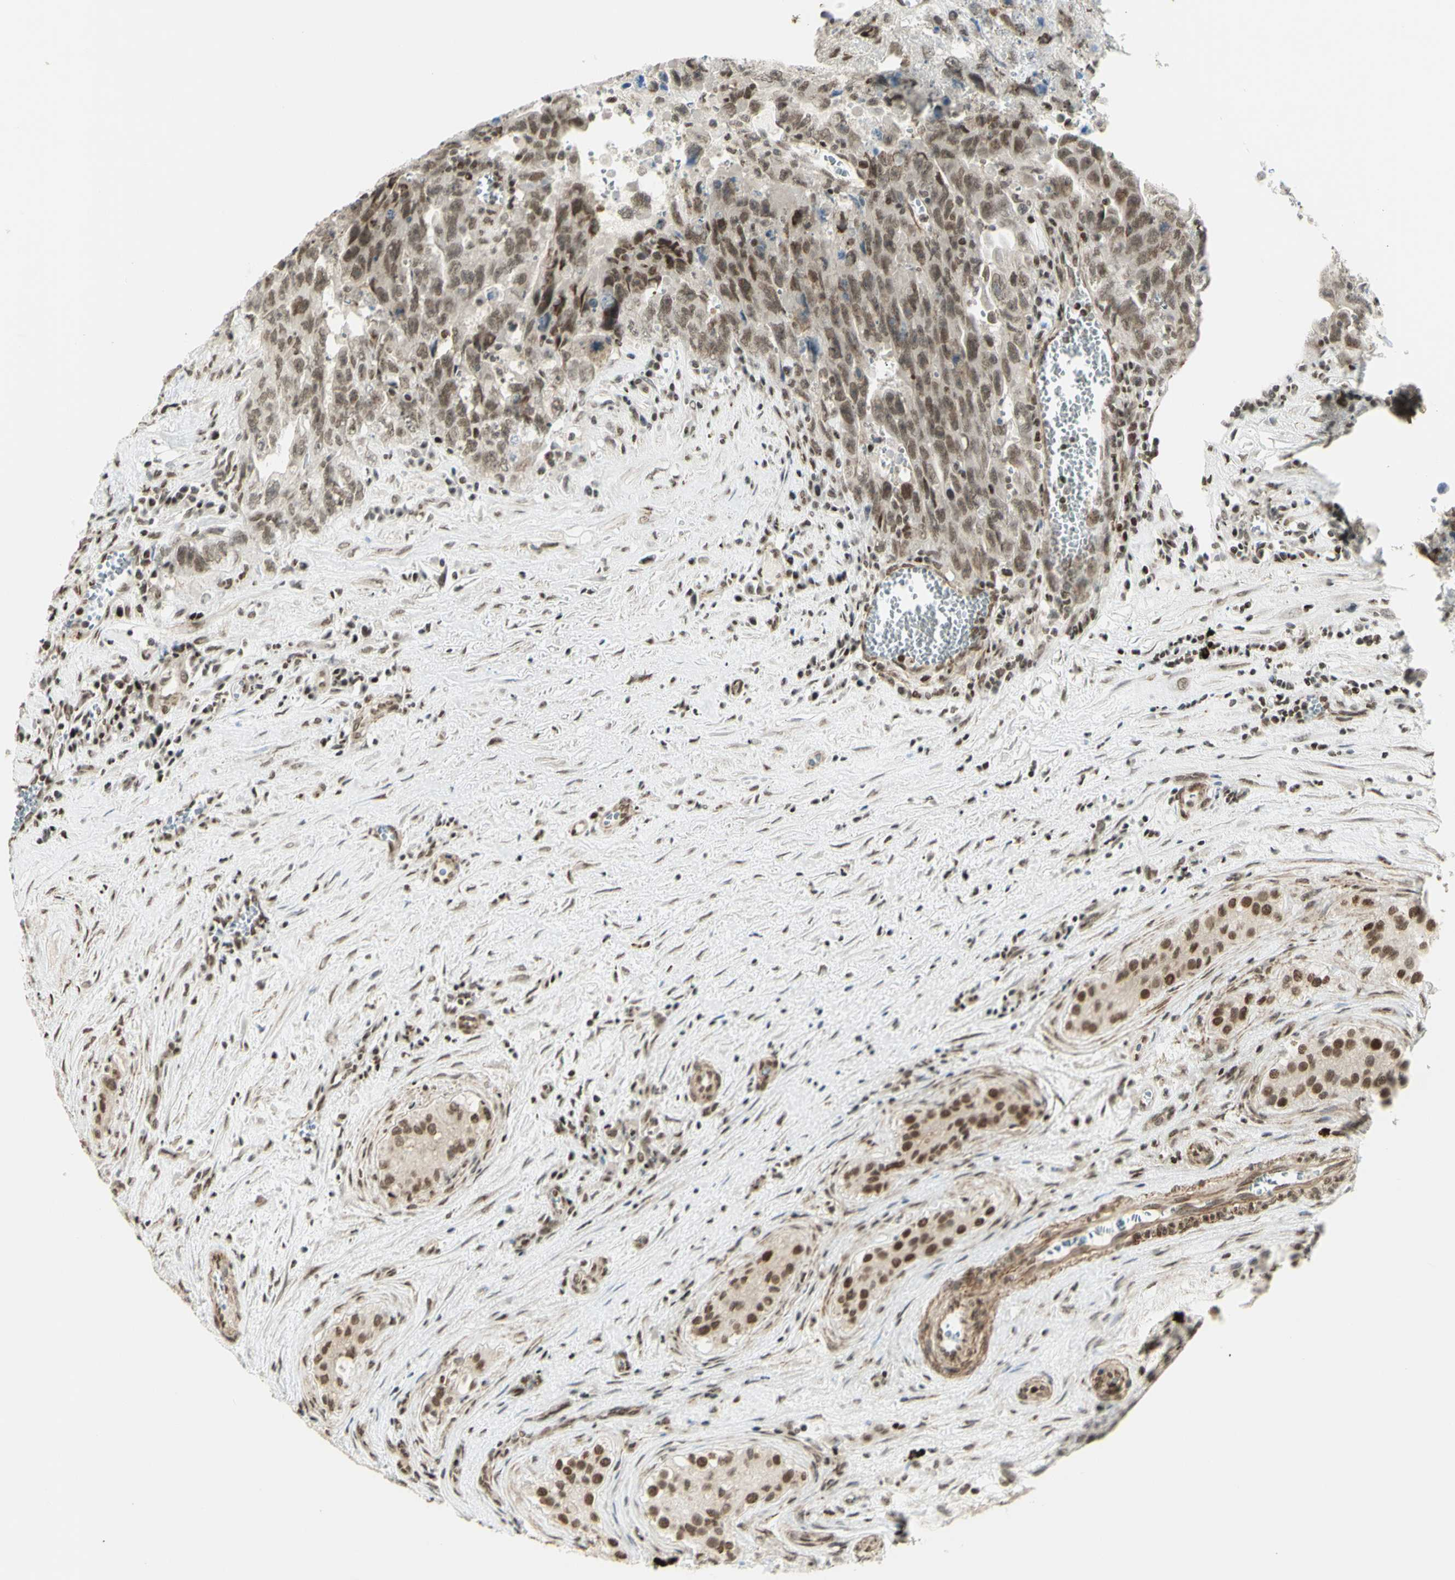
{"staining": {"intensity": "moderate", "quantity": ">75%", "location": "nuclear"}, "tissue": "testis cancer", "cell_type": "Tumor cells", "image_type": "cancer", "snomed": [{"axis": "morphology", "description": "Carcinoma, Embryonal, NOS"}, {"axis": "topography", "description": "Testis"}], "caption": "An immunohistochemistry micrograph of neoplastic tissue is shown. Protein staining in brown highlights moderate nuclear positivity in testis cancer within tumor cells.", "gene": "ZMYM6", "patient": {"sex": "male", "age": 28}}